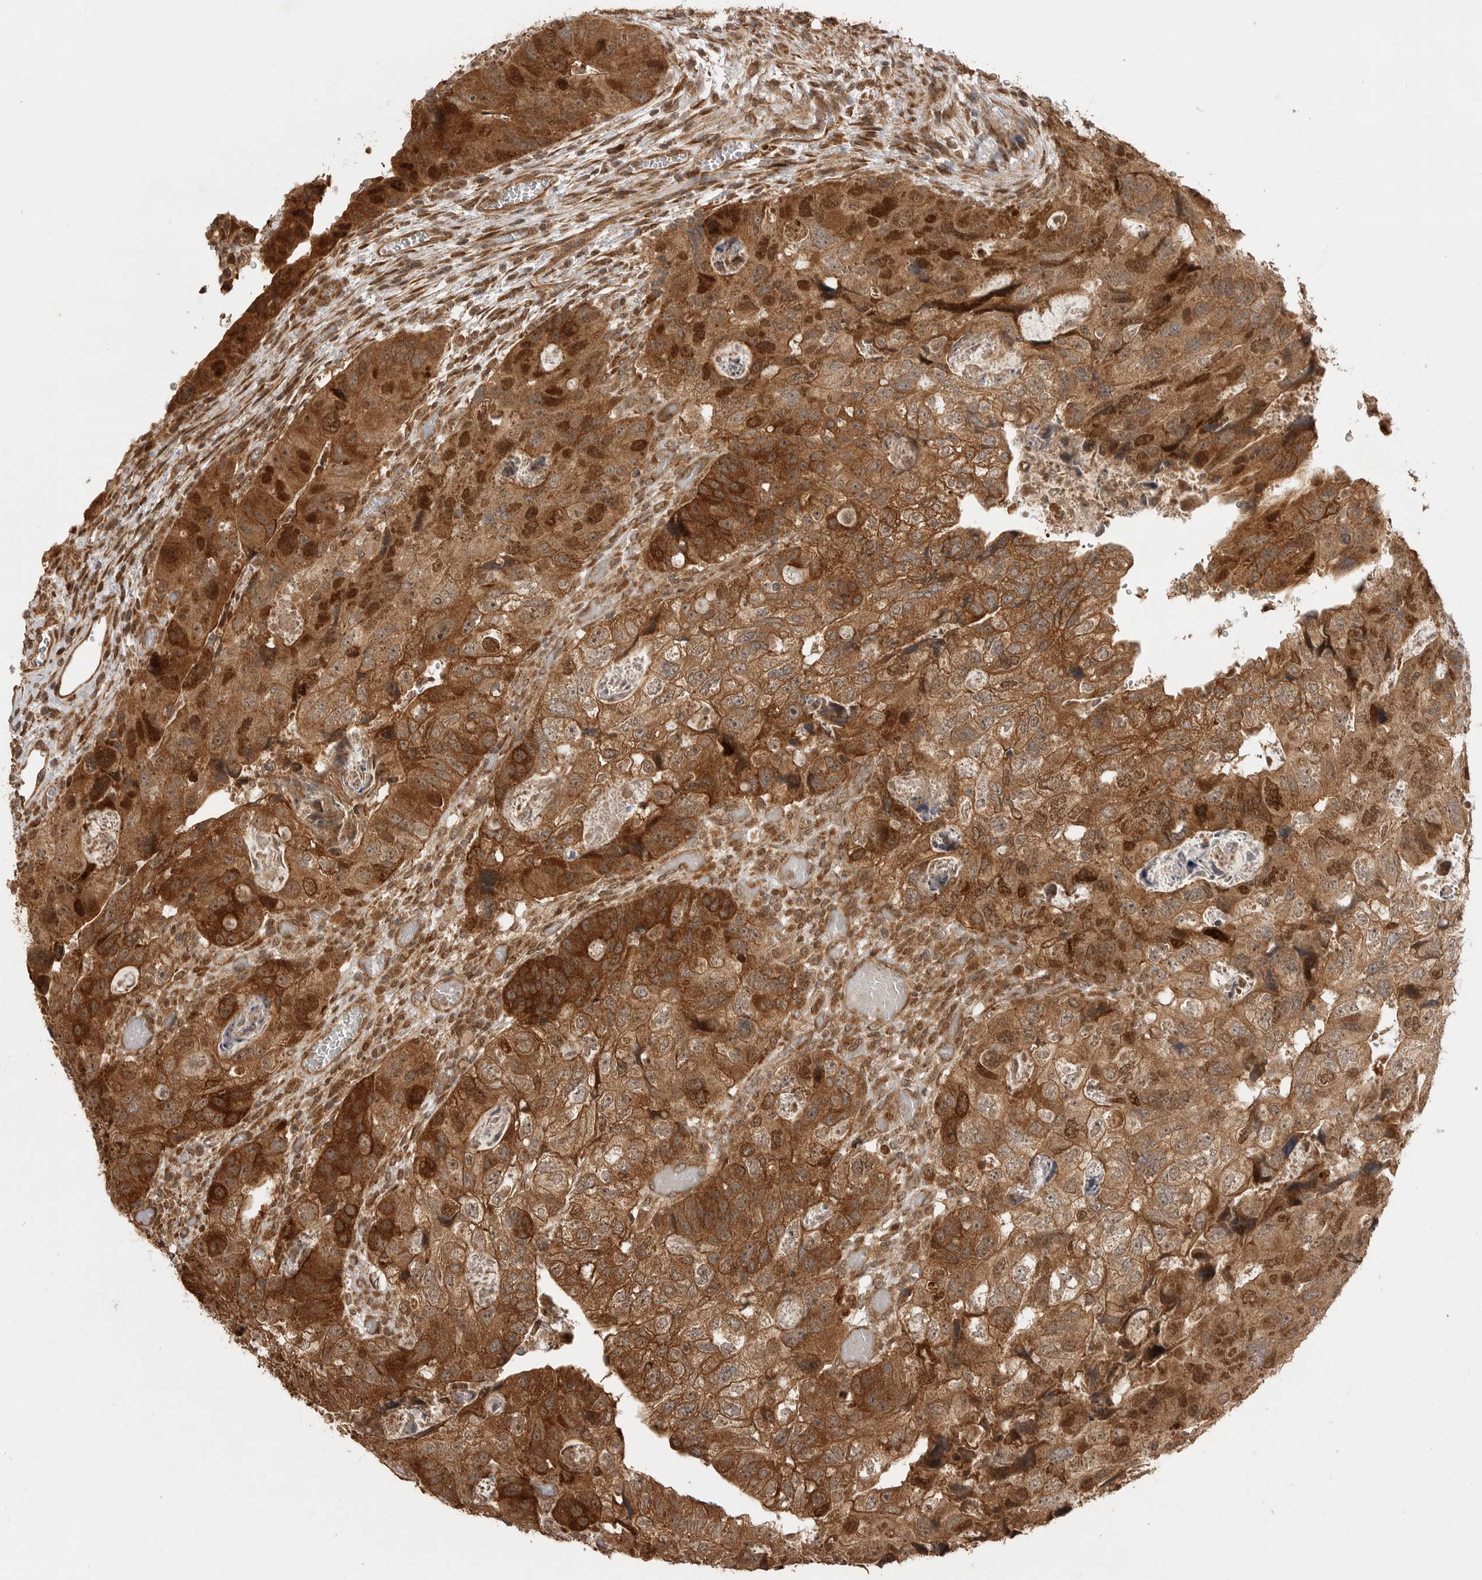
{"staining": {"intensity": "strong", "quantity": ">75%", "location": "cytoplasmic/membranous,nuclear"}, "tissue": "colorectal cancer", "cell_type": "Tumor cells", "image_type": "cancer", "snomed": [{"axis": "morphology", "description": "Adenocarcinoma, NOS"}, {"axis": "topography", "description": "Rectum"}], "caption": "Immunohistochemistry staining of colorectal cancer, which demonstrates high levels of strong cytoplasmic/membranous and nuclear staining in approximately >75% of tumor cells indicating strong cytoplasmic/membranous and nuclear protein expression. The staining was performed using DAB (3,3'-diaminobenzidine) (brown) for protein detection and nuclei were counterstained in hematoxylin (blue).", "gene": "BOC", "patient": {"sex": "male", "age": 59}}